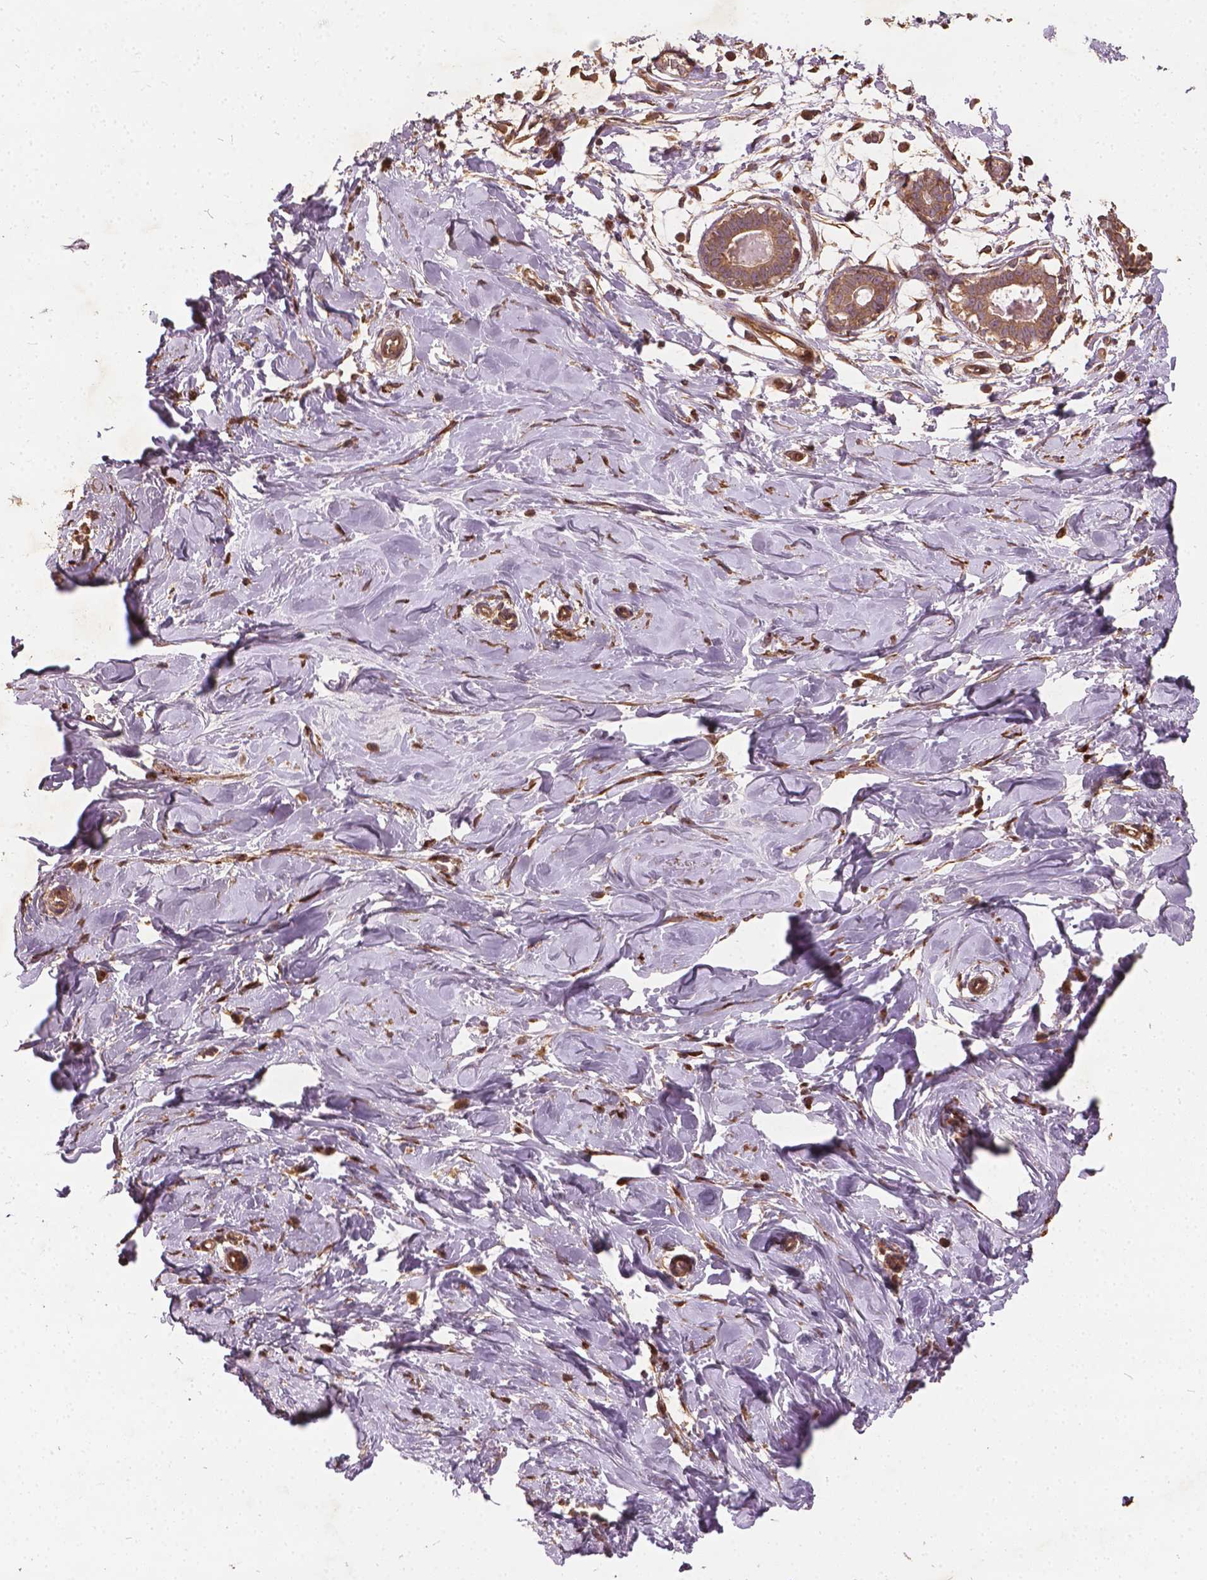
{"staining": {"intensity": "moderate", "quantity": ">75%", "location": "cytoplasmic/membranous"}, "tissue": "breast", "cell_type": "Adipocytes", "image_type": "normal", "snomed": [{"axis": "morphology", "description": "Normal tissue, NOS"}, {"axis": "topography", "description": "Breast"}], "caption": "This is a histology image of IHC staining of normal breast, which shows moderate staining in the cytoplasmic/membranous of adipocytes.", "gene": "UBXN2A", "patient": {"sex": "female", "age": 27}}